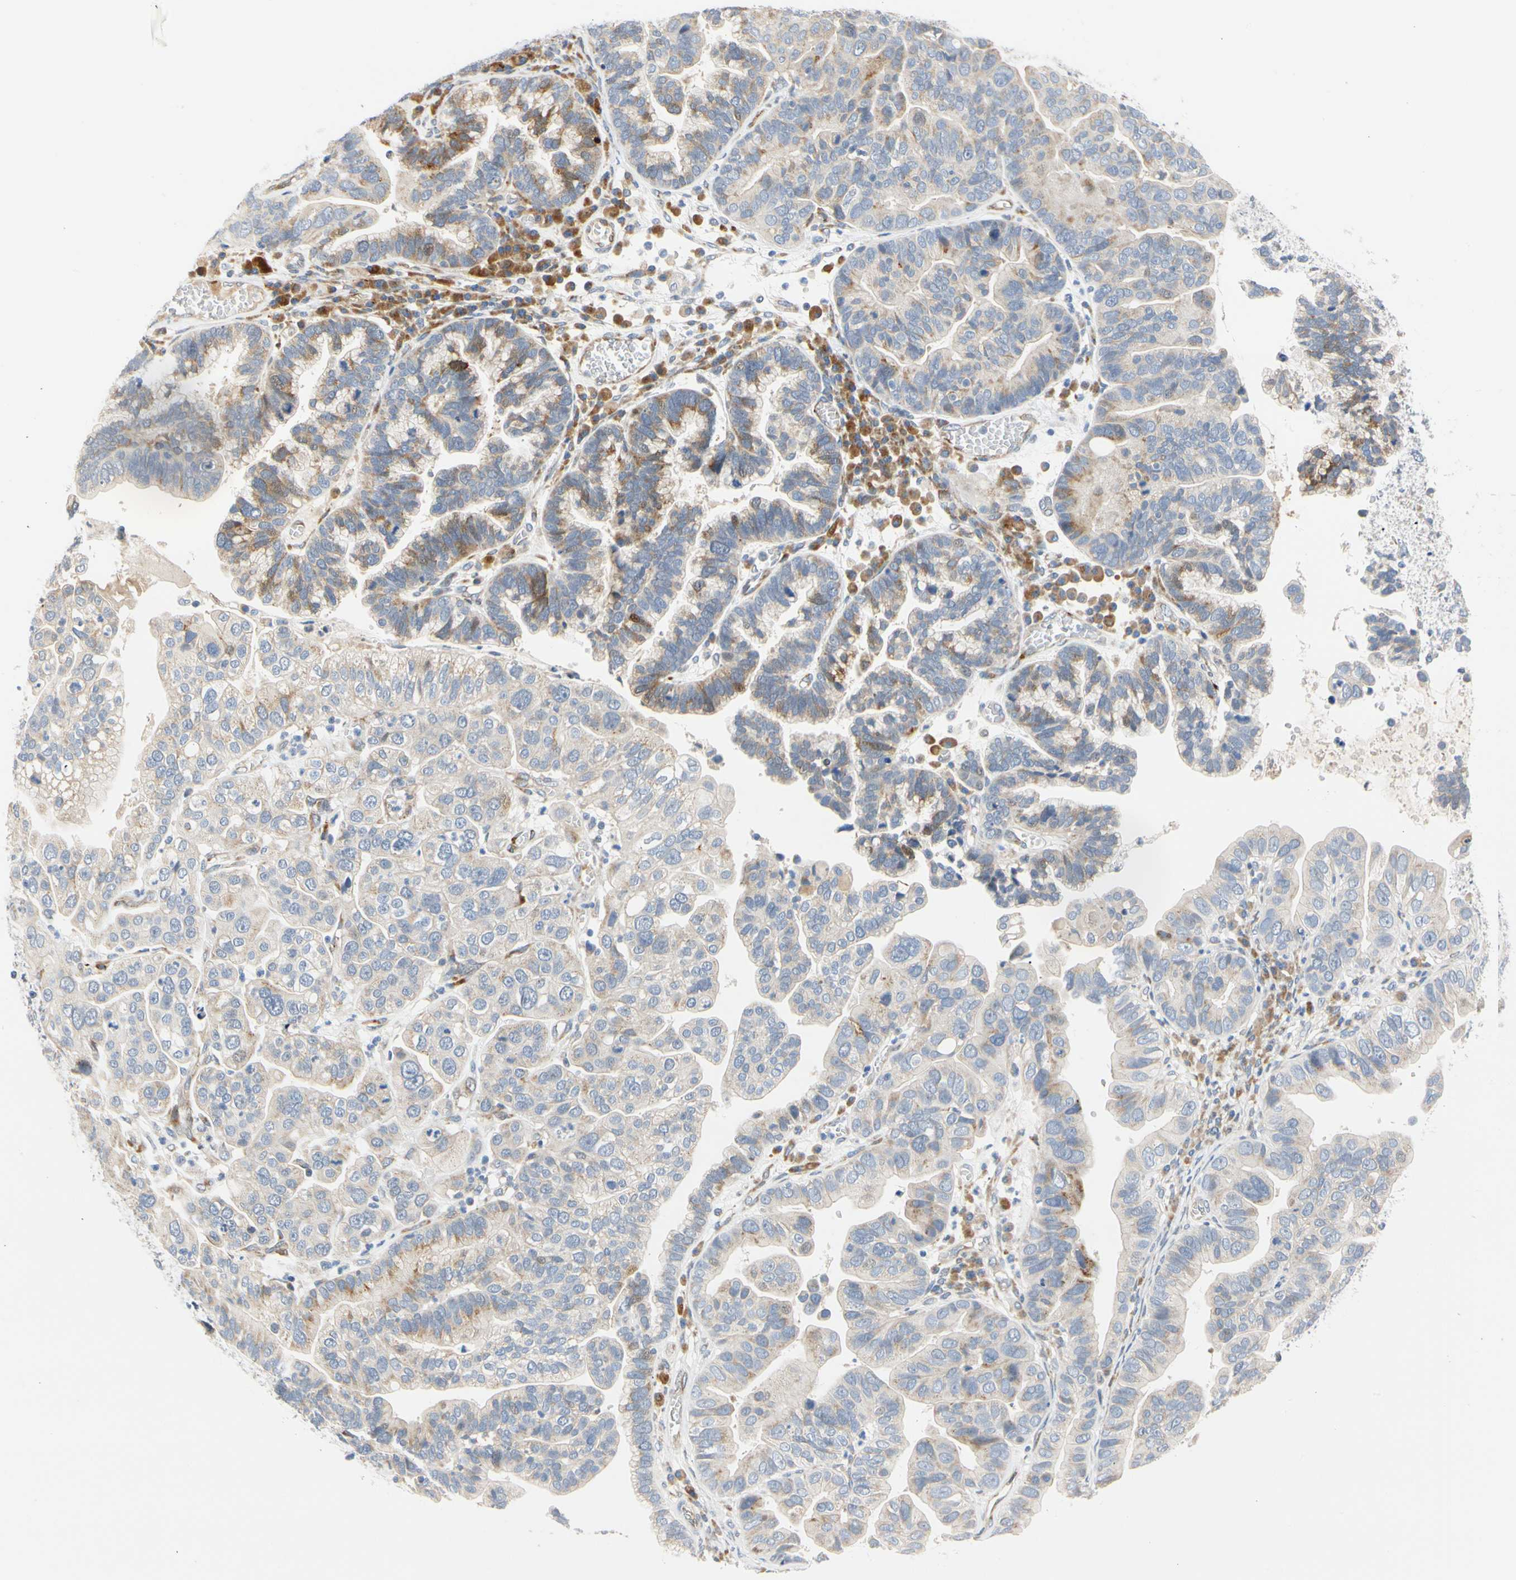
{"staining": {"intensity": "moderate", "quantity": "25%-75%", "location": "cytoplasmic/membranous"}, "tissue": "ovarian cancer", "cell_type": "Tumor cells", "image_type": "cancer", "snomed": [{"axis": "morphology", "description": "Cystadenocarcinoma, serous, NOS"}, {"axis": "topography", "description": "Ovary"}], "caption": "The histopathology image displays a brown stain indicating the presence of a protein in the cytoplasmic/membranous of tumor cells in ovarian cancer.", "gene": "ZNF236", "patient": {"sex": "female", "age": 56}}